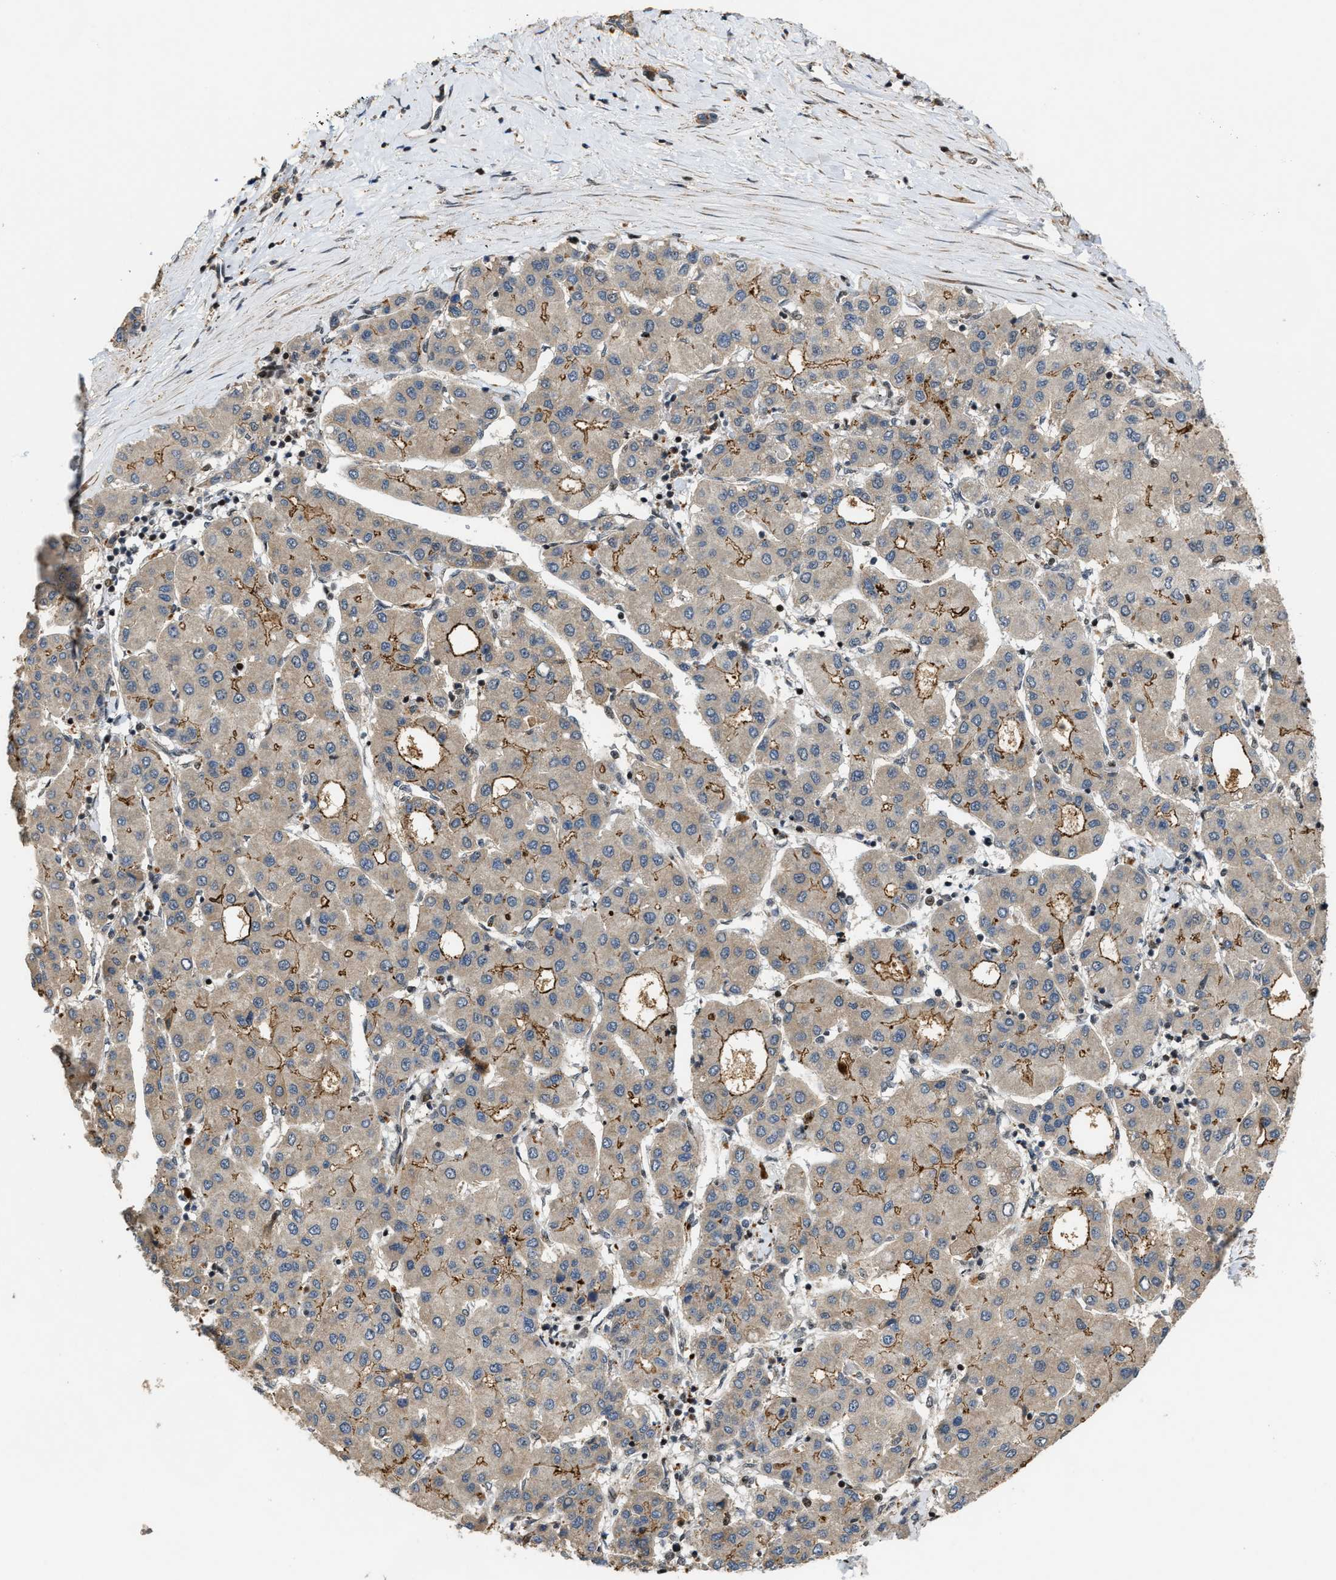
{"staining": {"intensity": "moderate", "quantity": "25%-75%", "location": "cytoplasmic/membranous"}, "tissue": "liver cancer", "cell_type": "Tumor cells", "image_type": "cancer", "snomed": [{"axis": "morphology", "description": "Carcinoma, Hepatocellular, NOS"}, {"axis": "topography", "description": "Liver"}], "caption": "Immunohistochemical staining of human liver hepatocellular carcinoma displays medium levels of moderate cytoplasmic/membranous protein staining in about 25%-75% of tumor cells.", "gene": "DPF2", "patient": {"sex": "male", "age": 65}}